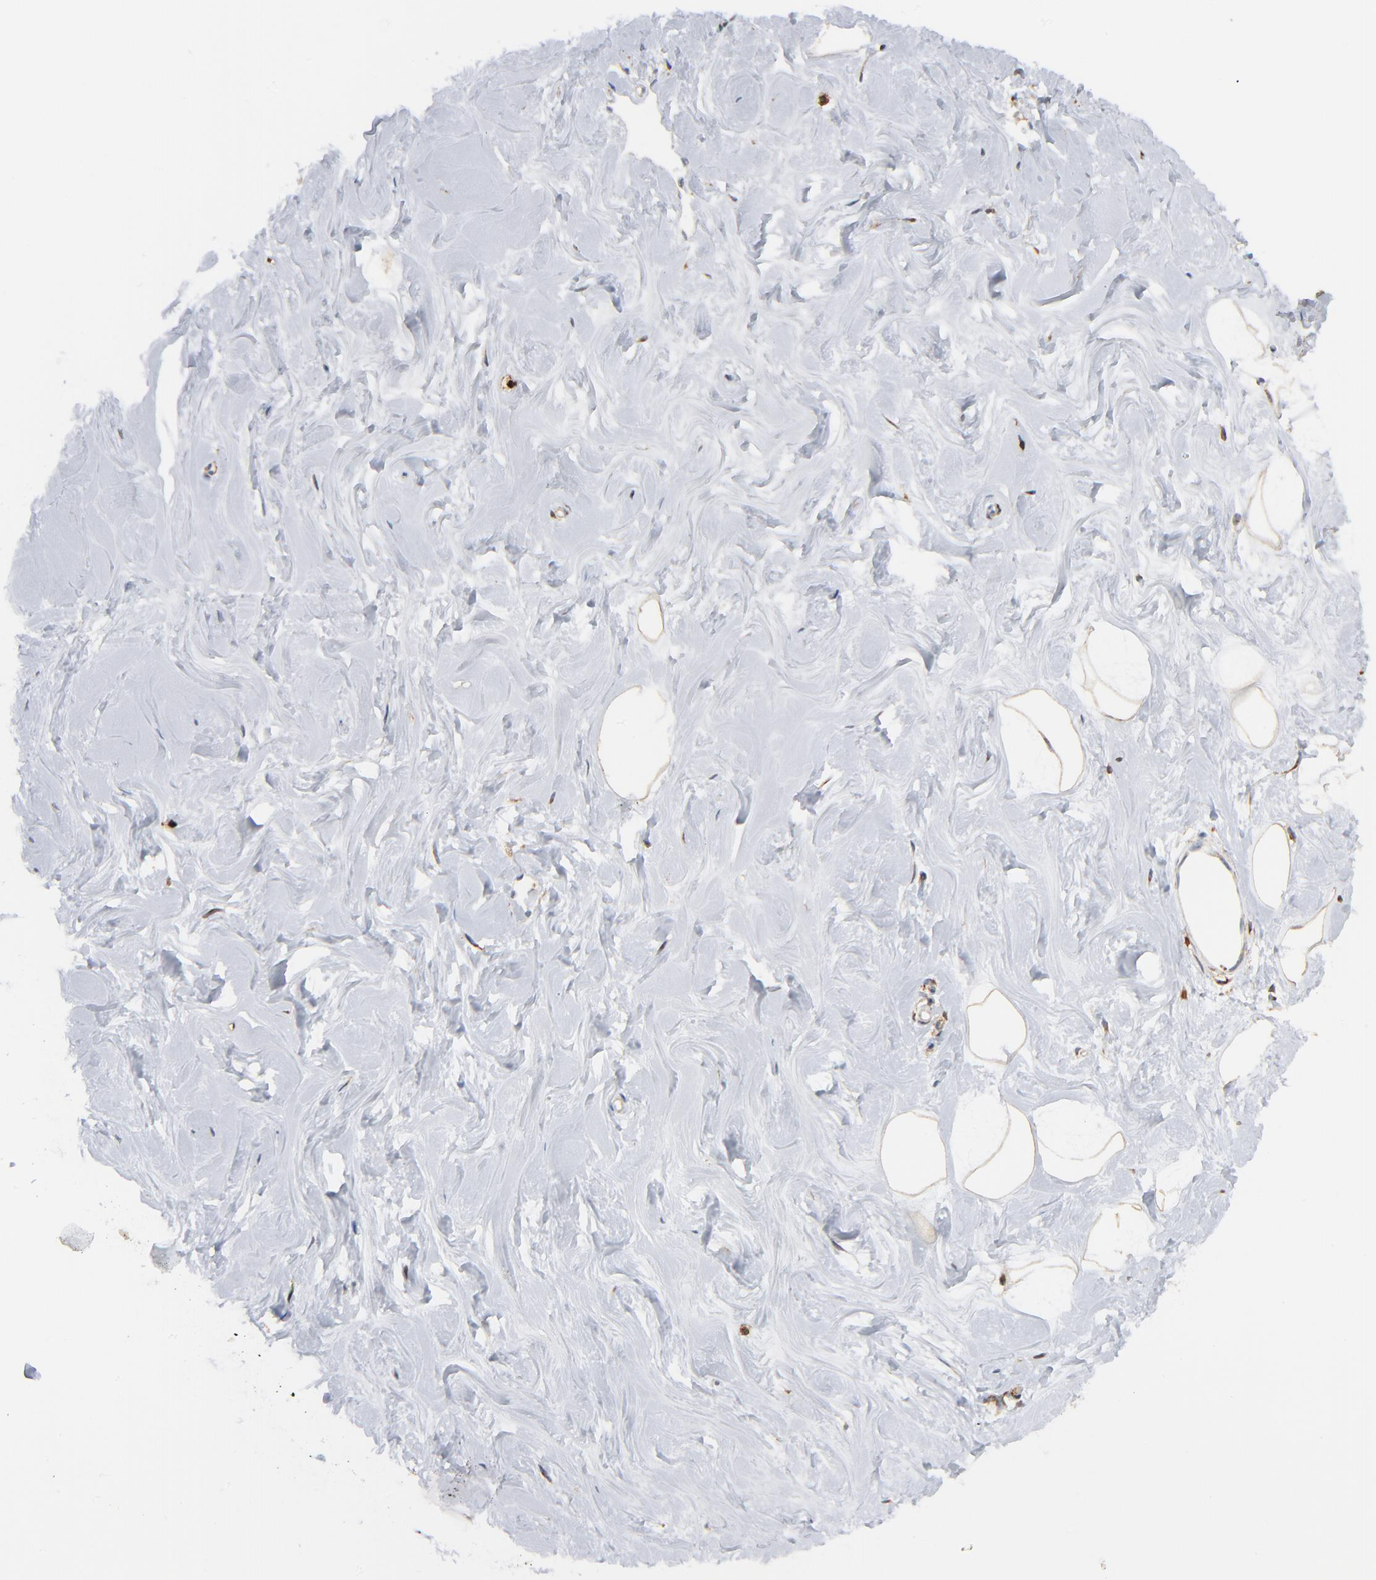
{"staining": {"intensity": "moderate", "quantity": "25%-75%", "location": "cytoplasmic/membranous"}, "tissue": "breast", "cell_type": "Adipocytes", "image_type": "normal", "snomed": [{"axis": "morphology", "description": "Normal tissue, NOS"}, {"axis": "topography", "description": "Breast"}], "caption": "Normal breast was stained to show a protein in brown. There is medium levels of moderate cytoplasmic/membranous positivity in approximately 25%-75% of adipocytes. The protein is stained brown, and the nuclei are stained in blue (DAB IHC with brightfield microscopy, high magnification).", "gene": "SH3KBP1", "patient": {"sex": "female", "age": 23}}